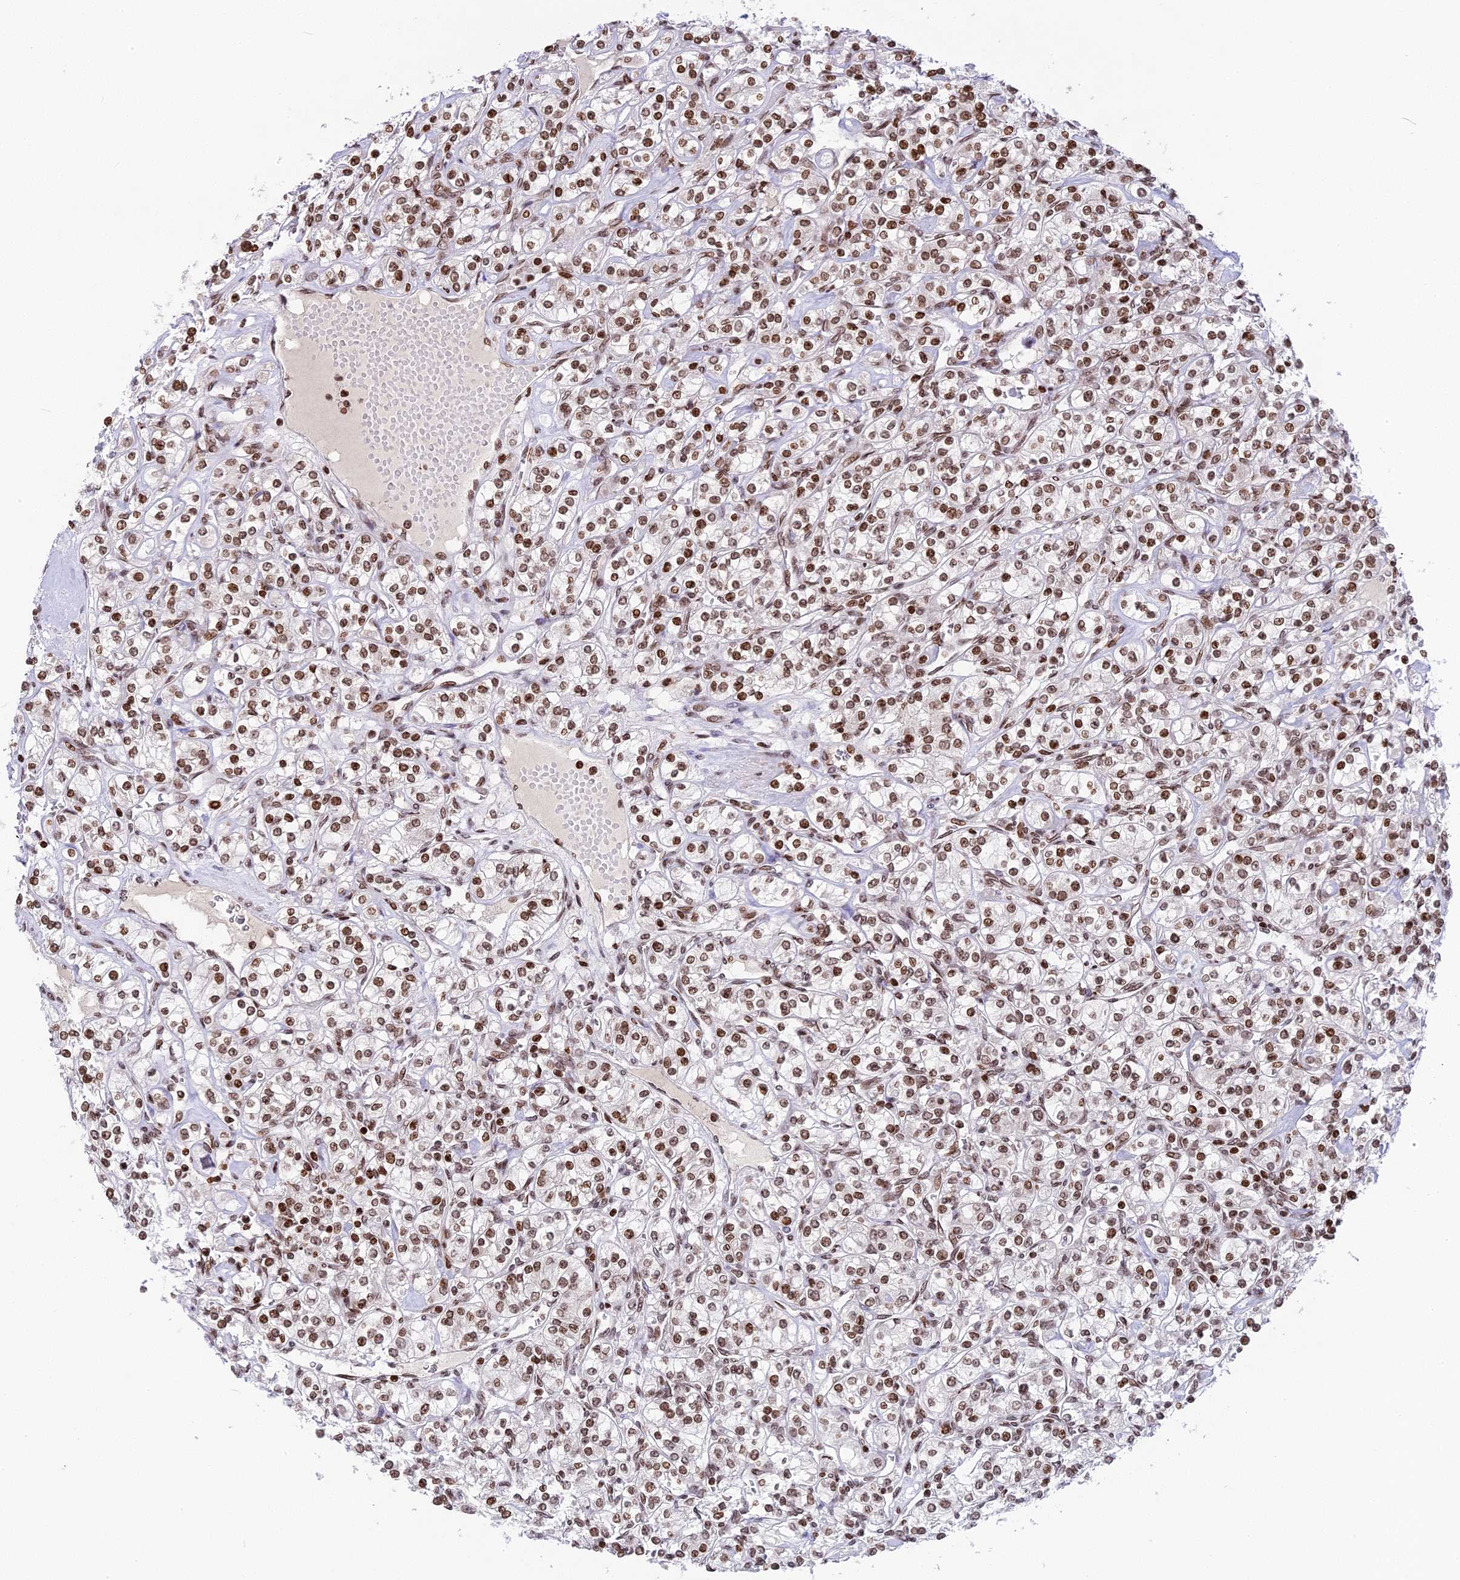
{"staining": {"intensity": "moderate", "quantity": ">75%", "location": "nuclear"}, "tissue": "renal cancer", "cell_type": "Tumor cells", "image_type": "cancer", "snomed": [{"axis": "morphology", "description": "Adenocarcinoma, NOS"}, {"axis": "topography", "description": "Kidney"}], "caption": "Human renal cancer (adenocarcinoma) stained for a protein (brown) reveals moderate nuclear positive positivity in about >75% of tumor cells.", "gene": "TET2", "patient": {"sex": "male", "age": 77}}